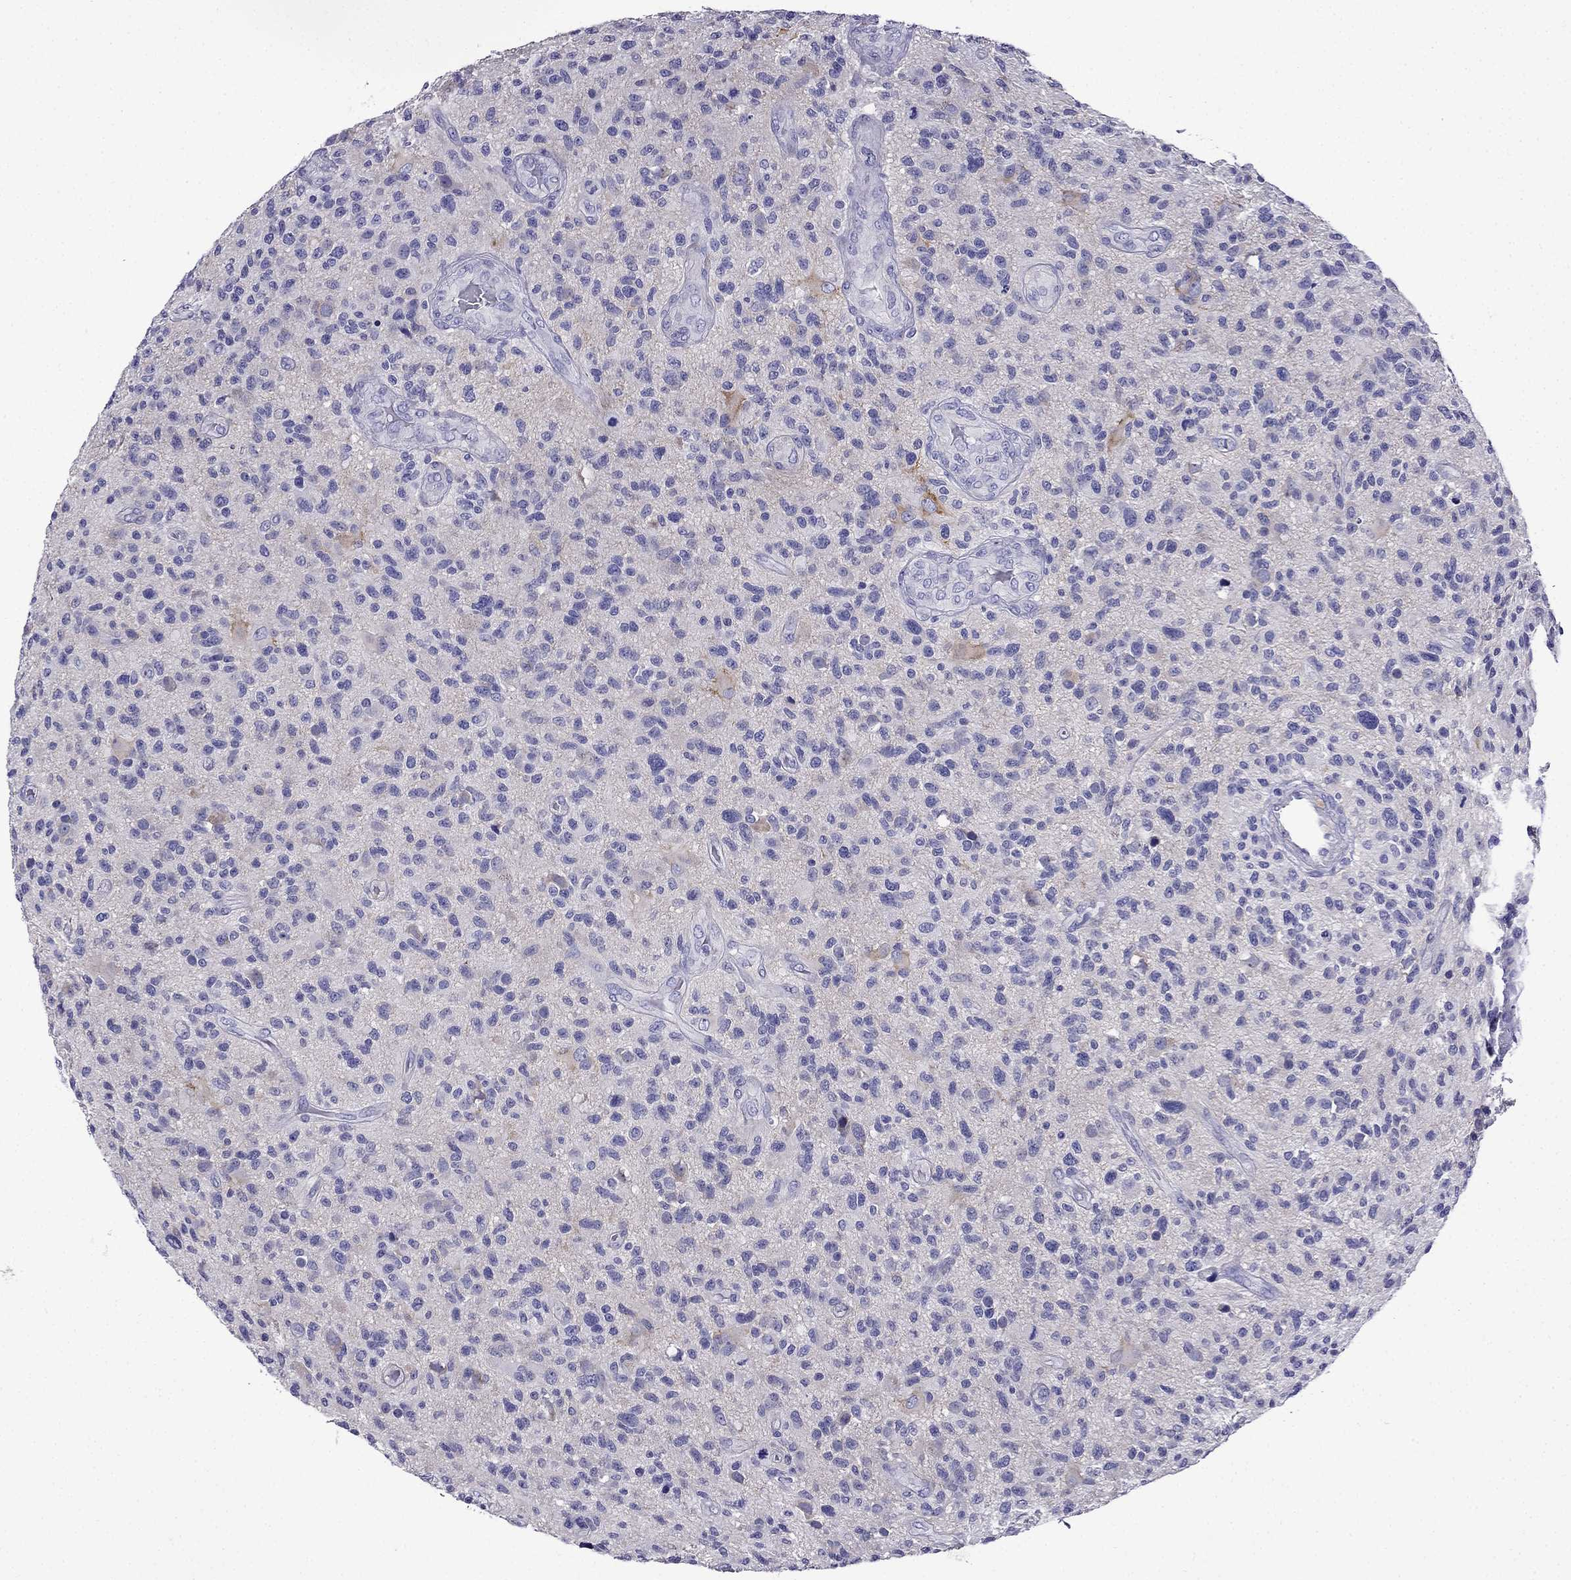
{"staining": {"intensity": "negative", "quantity": "none", "location": "none"}, "tissue": "glioma", "cell_type": "Tumor cells", "image_type": "cancer", "snomed": [{"axis": "morphology", "description": "Glioma, malignant, High grade"}, {"axis": "topography", "description": "Brain"}], "caption": "Tumor cells show no significant protein positivity in malignant high-grade glioma.", "gene": "ERC2", "patient": {"sex": "male", "age": 47}}